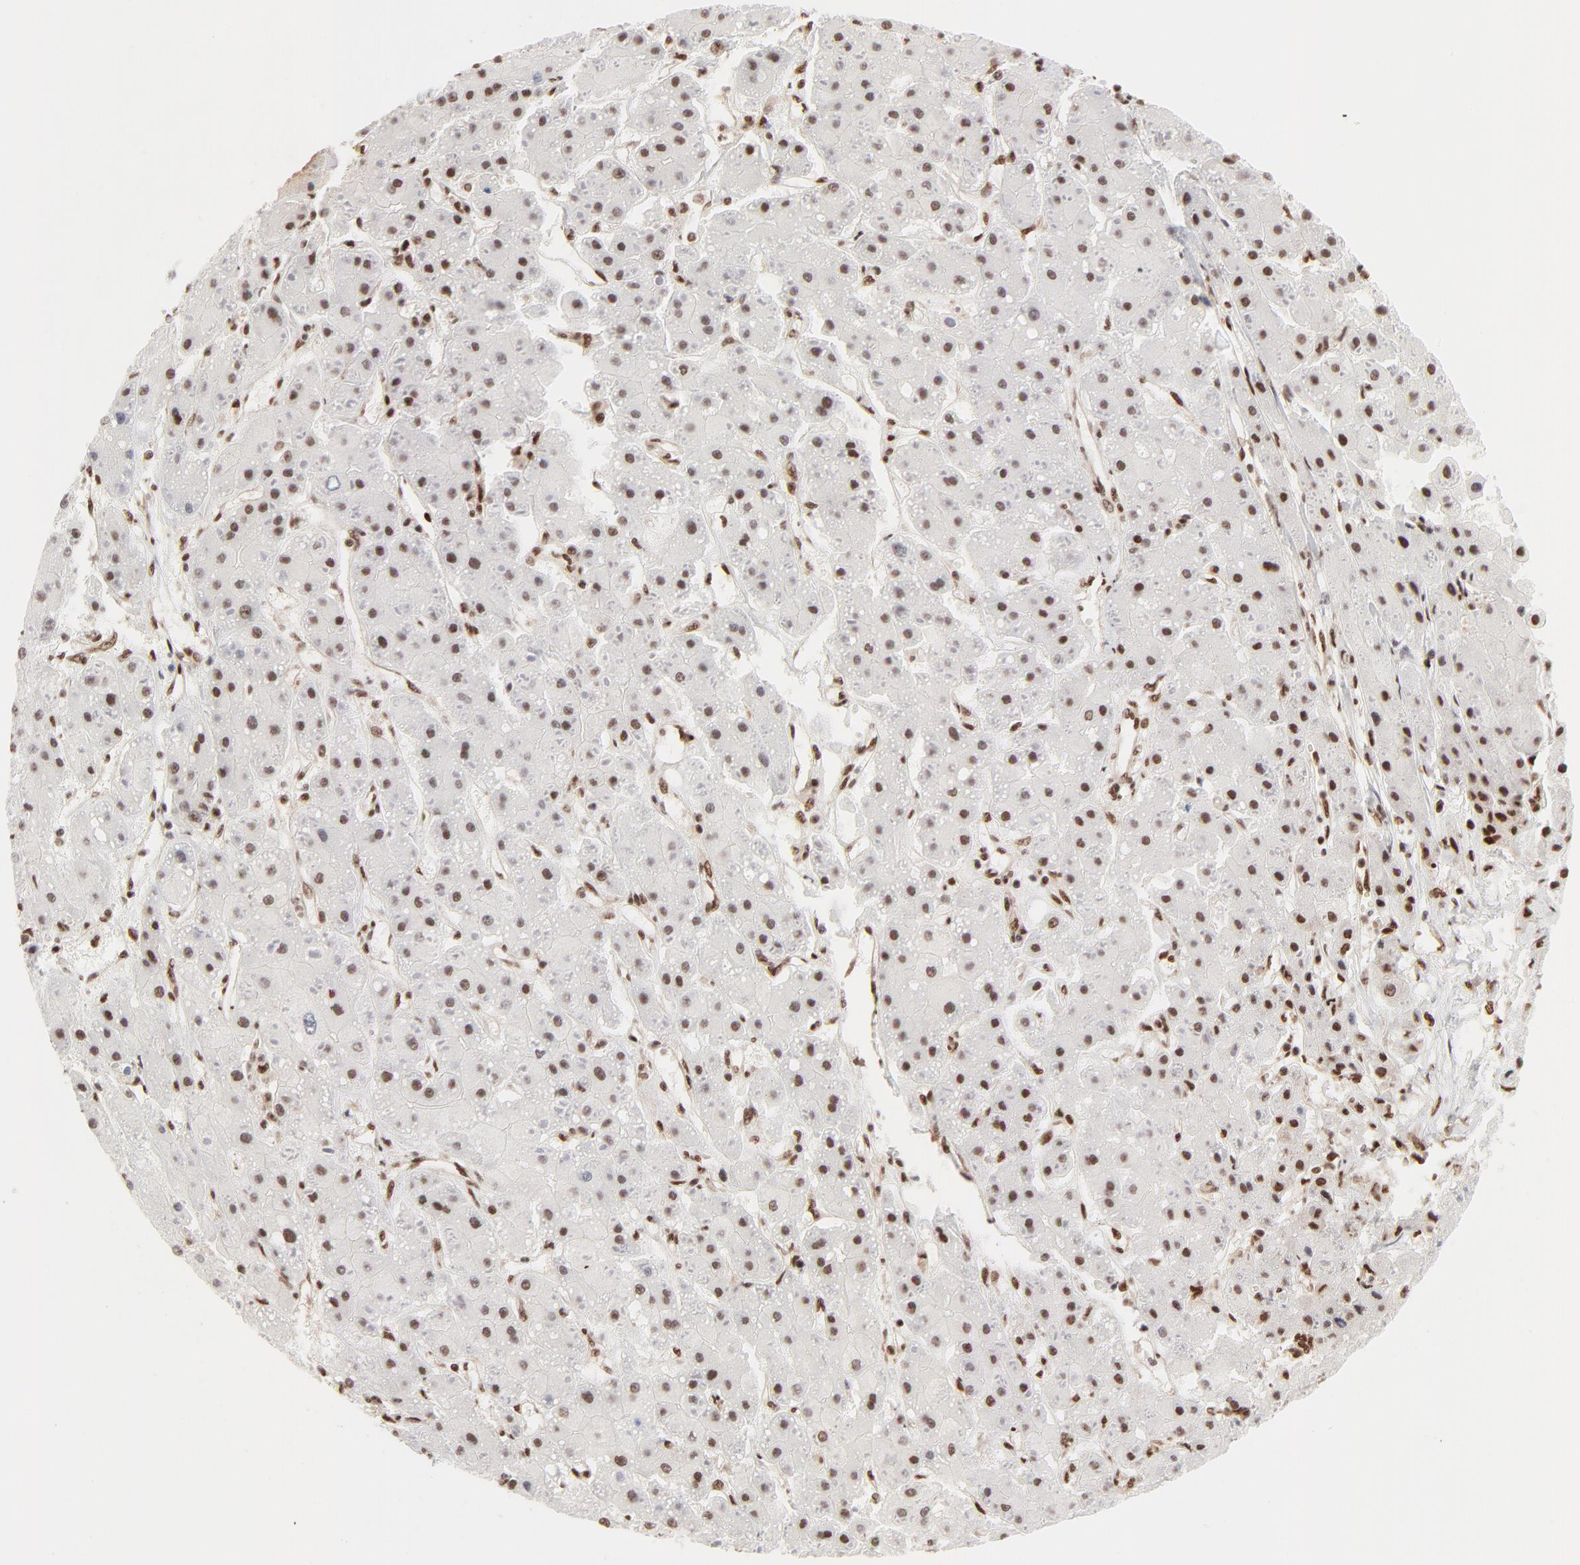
{"staining": {"intensity": "strong", "quantity": ">75%", "location": "nuclear"}, "tissue": "liver cancer", "cell_type": "Tumor cells", "image_type": "cancer", "snomed": [{"axis": "morphology", "description": "Carcinoma, Hepatocellular, NOS"}, {"axis": "topography", "description": "Liver"}], "caption": "Immunohistochemical staining of liver cancer (hepatocellular carcinoma) demonstrates high levels of strong nuclear protein positivity in approximately >75% of tumor cells. (DAB = brown stain, brightfield microscopy at high magnification).", "gene": "TARDBP", "patient": {"sex": "female", "age": 52}}